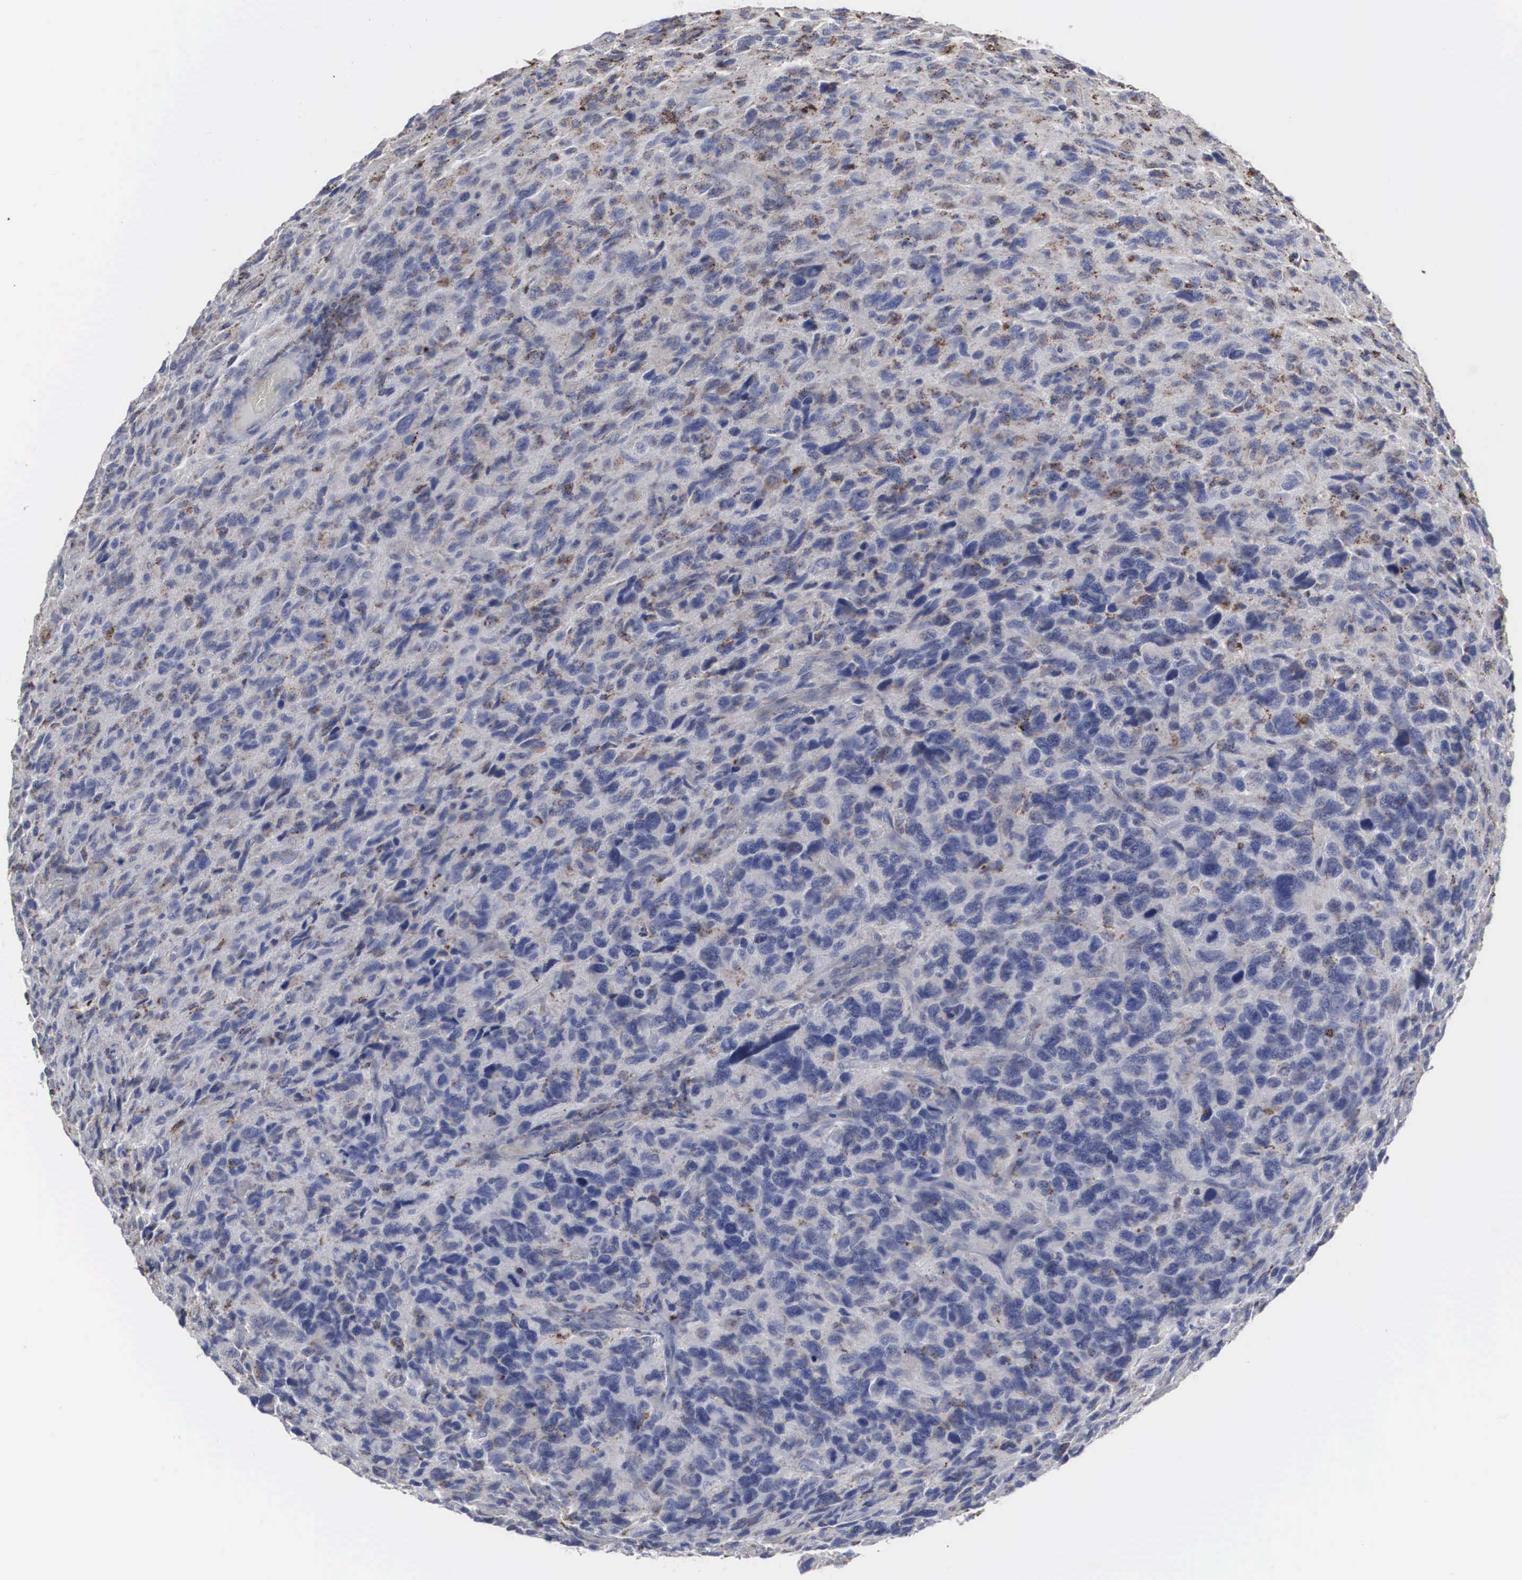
{"staining": {"intensity": "weak", "quantity": "25%-75%", "location": "cytoplasmic/membranous"}, "tissue": "glioma", "cell_type": "Tumor cells", "image_type": "cancer", "snomed": [{"axis": "morphology", "description": "Glioma, malignant, High grade"}, {"axis": "topography", "description": "Brain"}], "caption": "Glioma tissue reveals weak cytoplasmic/membranous staining in approximately 25%-75% of tumor cells", "gene": "LGALS3BP", "patient": {"sex": "female", "age": 60}}